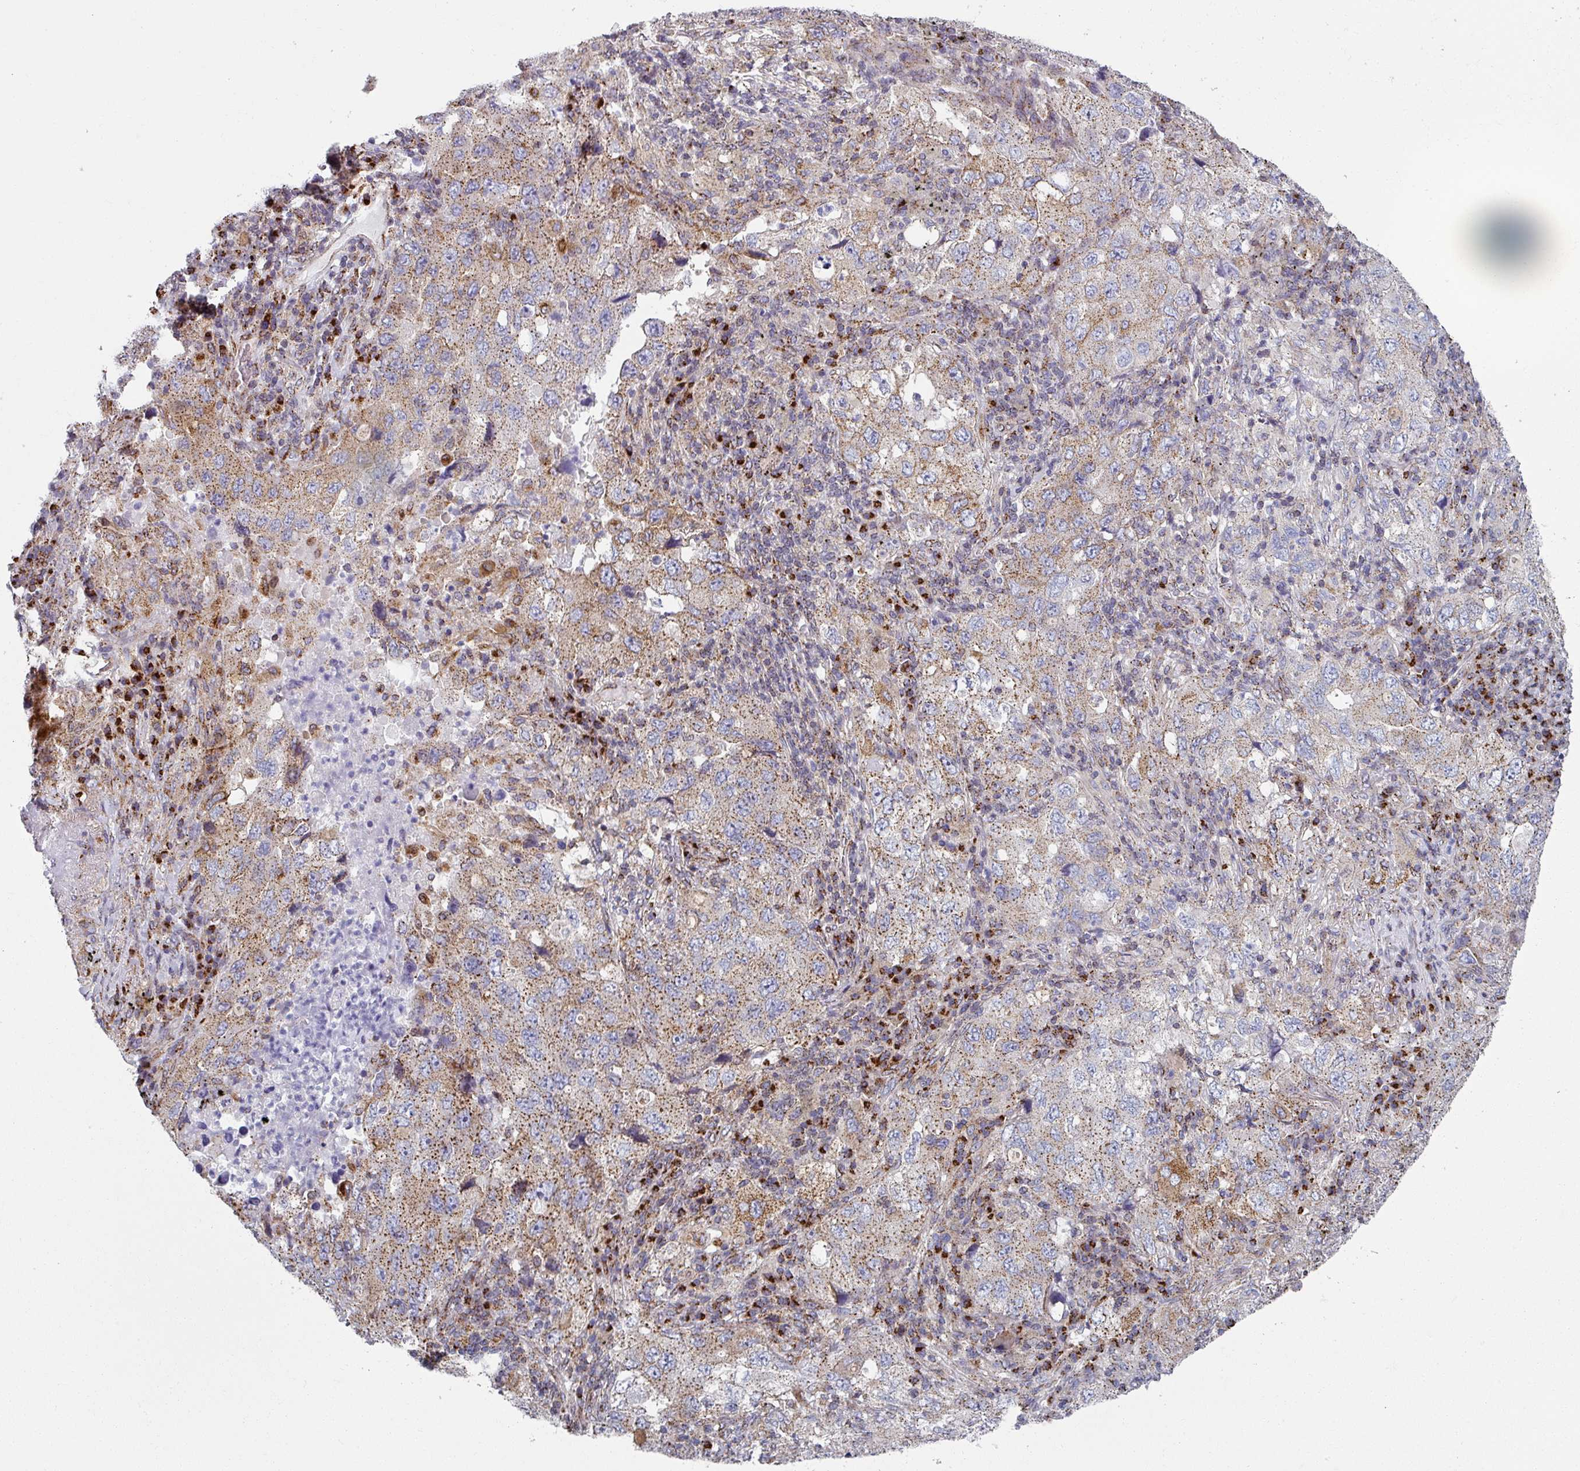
{"staining": {"intensity": "moderate", "quantity": "25%-75%", "location": "cytoplasmic/membranous"}, "tissue": "lung cancer", "cell_type": "Tumor cells", "image_type": "cancer", "snomed": [{"axis": "morphology", "description": "Adenocarcinoma, NOS"}, {"axis": "topography", "description": "Lung"}], "caption": "DAB immunohistochemical staining of human lung adenocarcinoma exhibits moderate cytoplasmic/membranous protein expression in about 25%-75% of tumor cells.", "gene": "CCDC85B", "patient": {"sex": "female", "age": 57}}